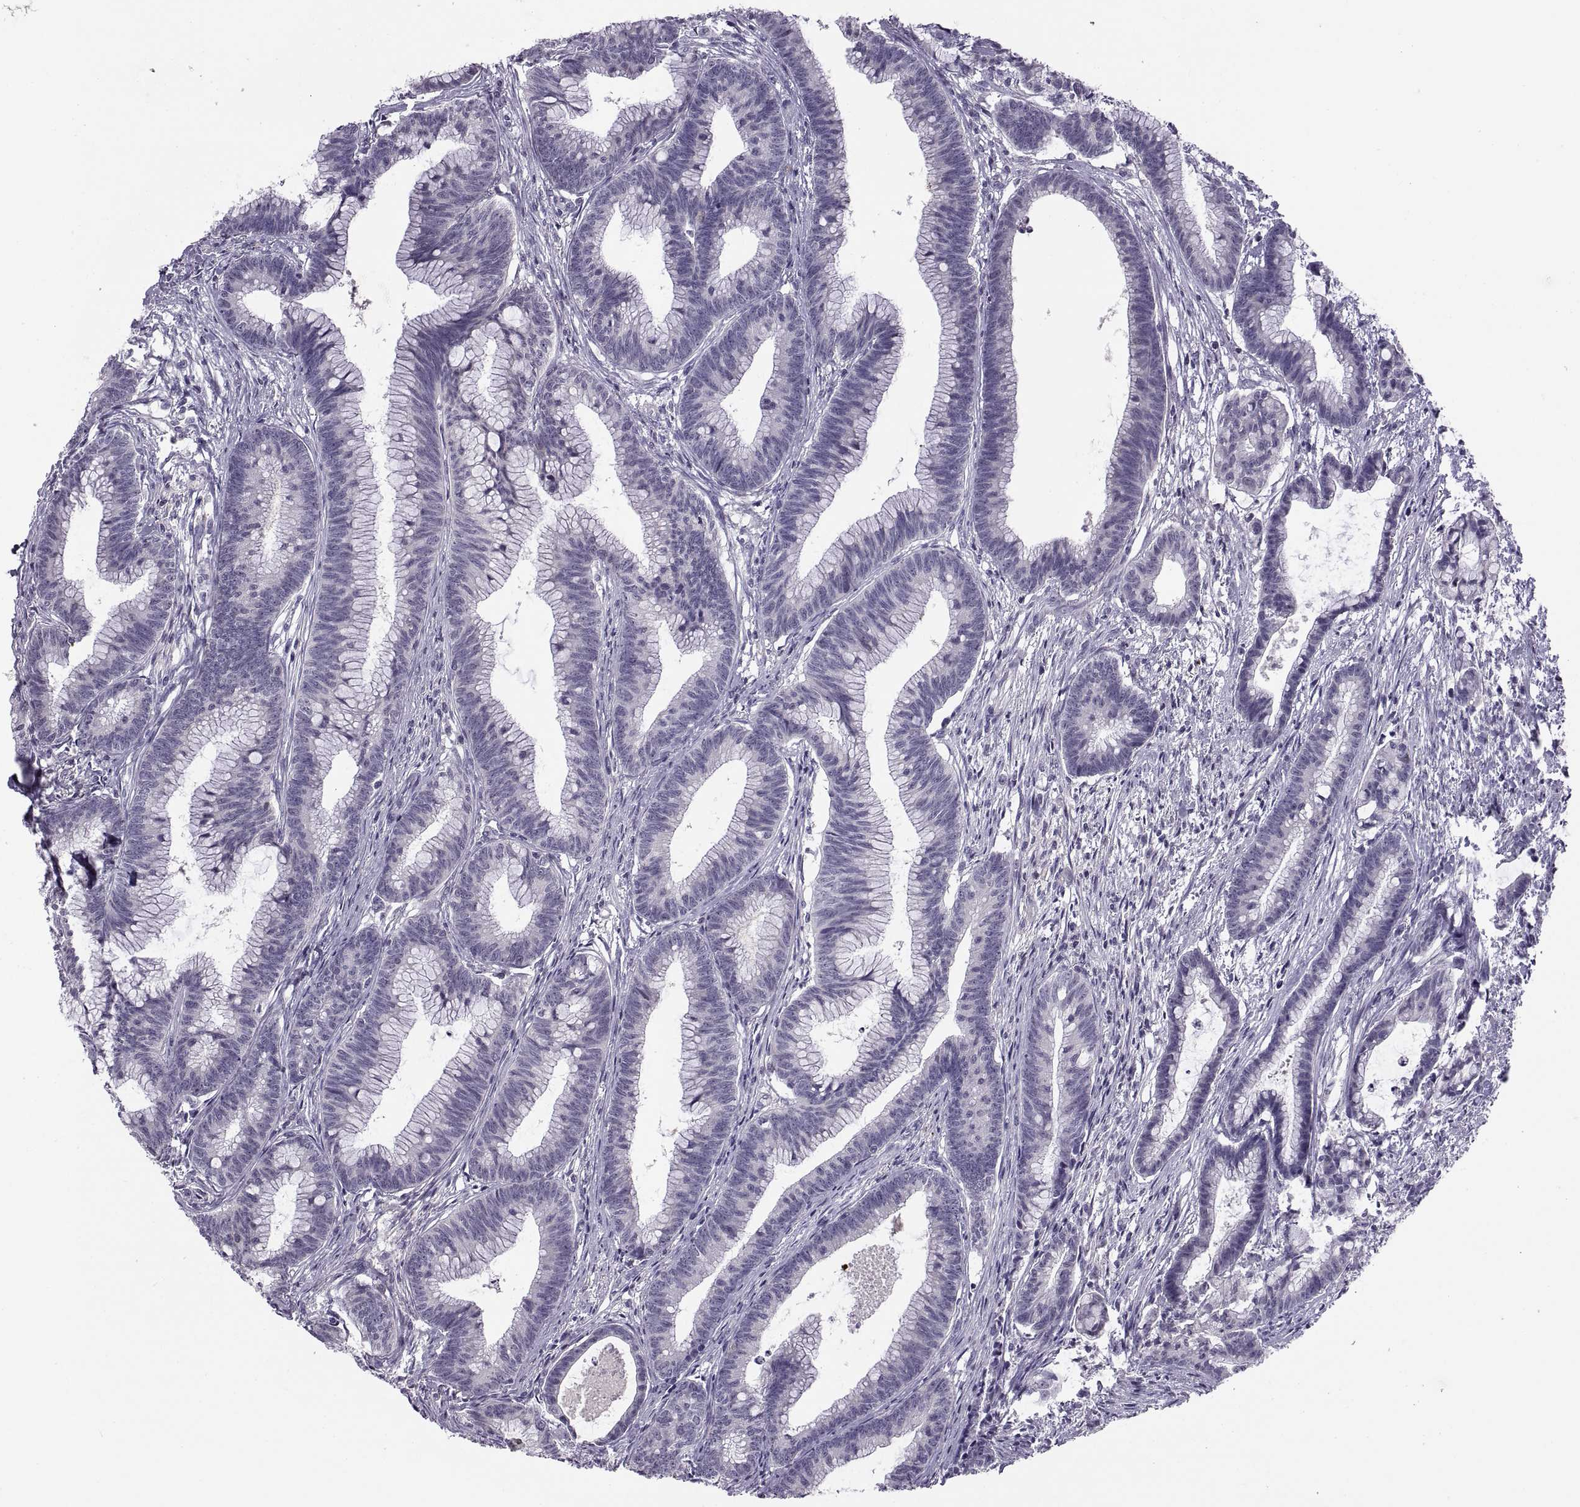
{"staining": {"intensity": "negative", "quantity": "none", "location": "none"}, "tissue": "colorectal cancer", "cell_type": "Tumor cells", "image_type": "cancer", "snomed": [{"axis": "morphology", "description": "Adenocarcinoma, NOS"}, {"axis": "topography", "description": "Colon"}], "caption": "An immunohistochemistry image of colorectal adenocarcinoma is shown. There is no staining in tumor cells of colorectal adenocarcinoma.", "gene": "TTC21A", "patient": {"sex": "female", "age": 78}}